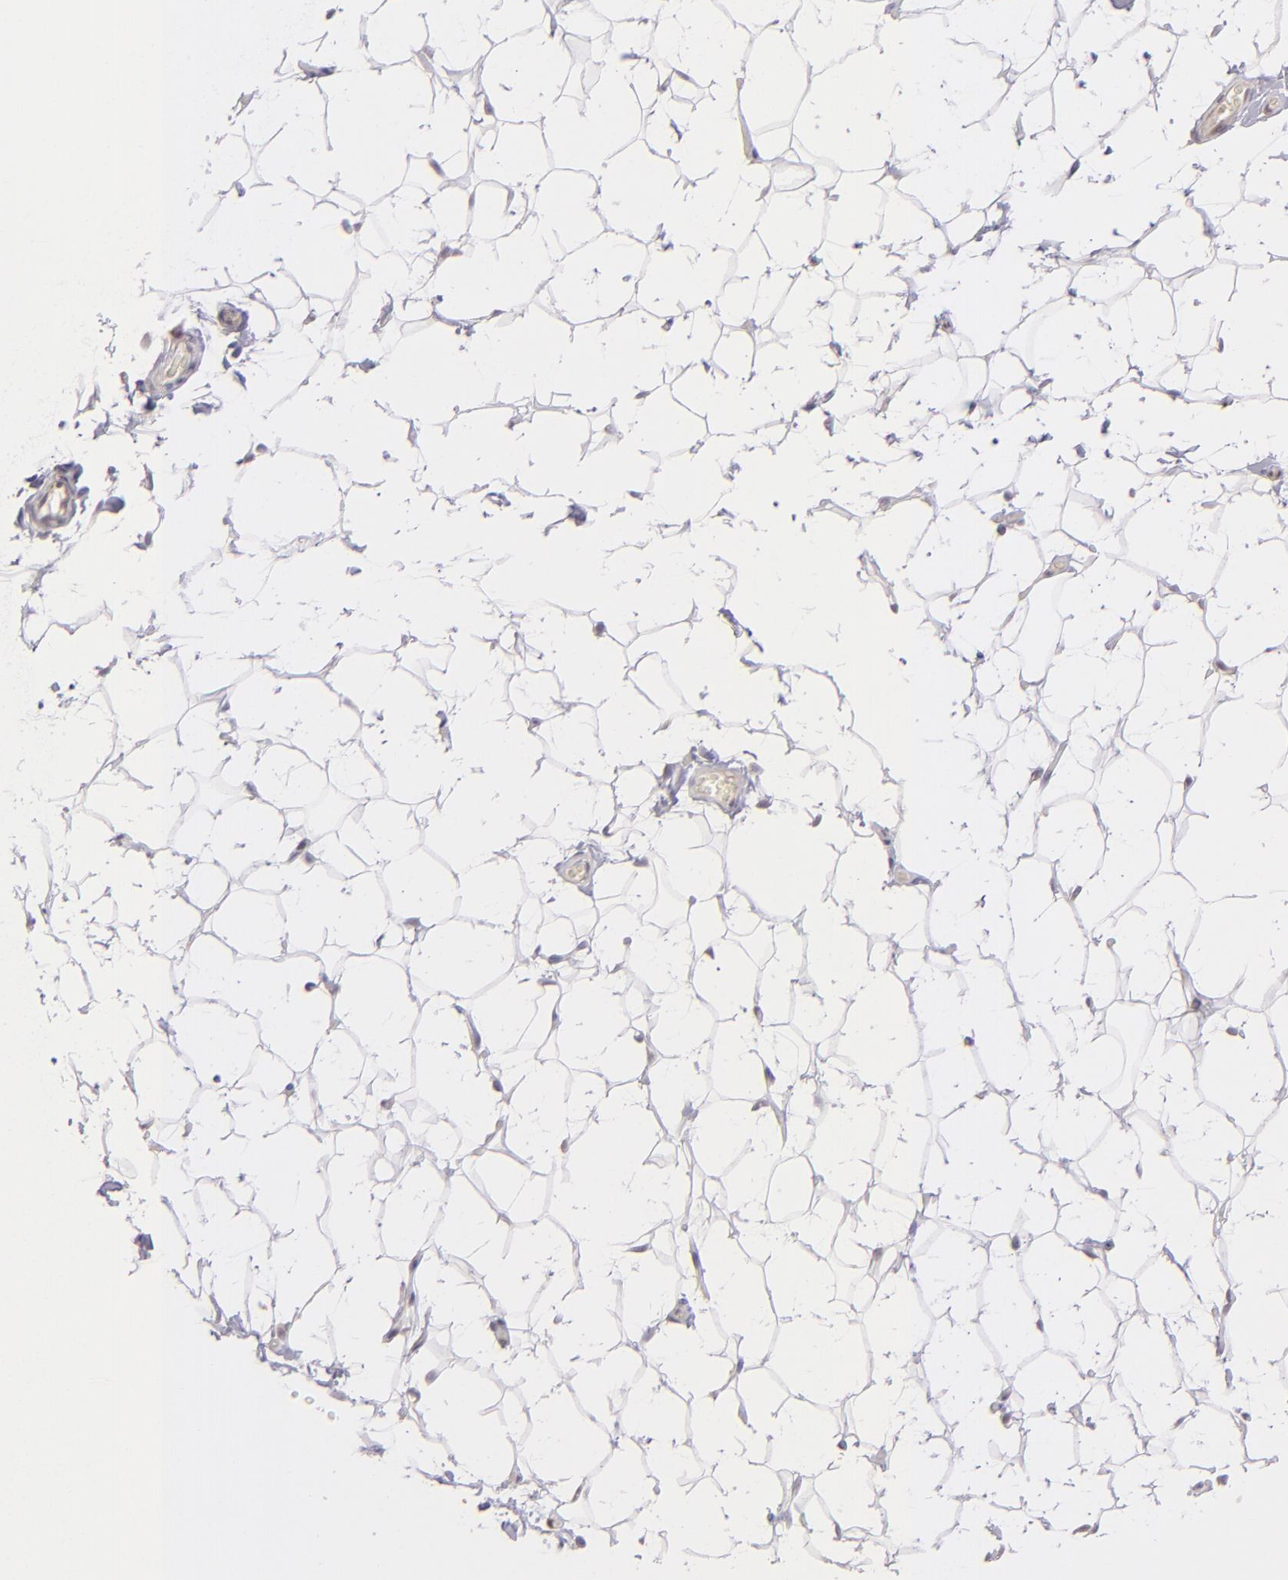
{"staining": {"intensity": "negative", "quantity": "none", "location": "none"}, "tissue": "adipose tissue", "cell_type": "Adipocytes", "image_type": "normal", "snomed": [{"axis": "morphology", "description": "Normal tissue, NOS"}, {"axis": "topography", "description": "Soft tissue"}], "caption": "This is an immunohistochemistry photomicrograph of normal human adipose tissue. There is no positivity in adipocytes.", "gene": "PTPN13", "patient": {"sex": "male", "age": 26}}